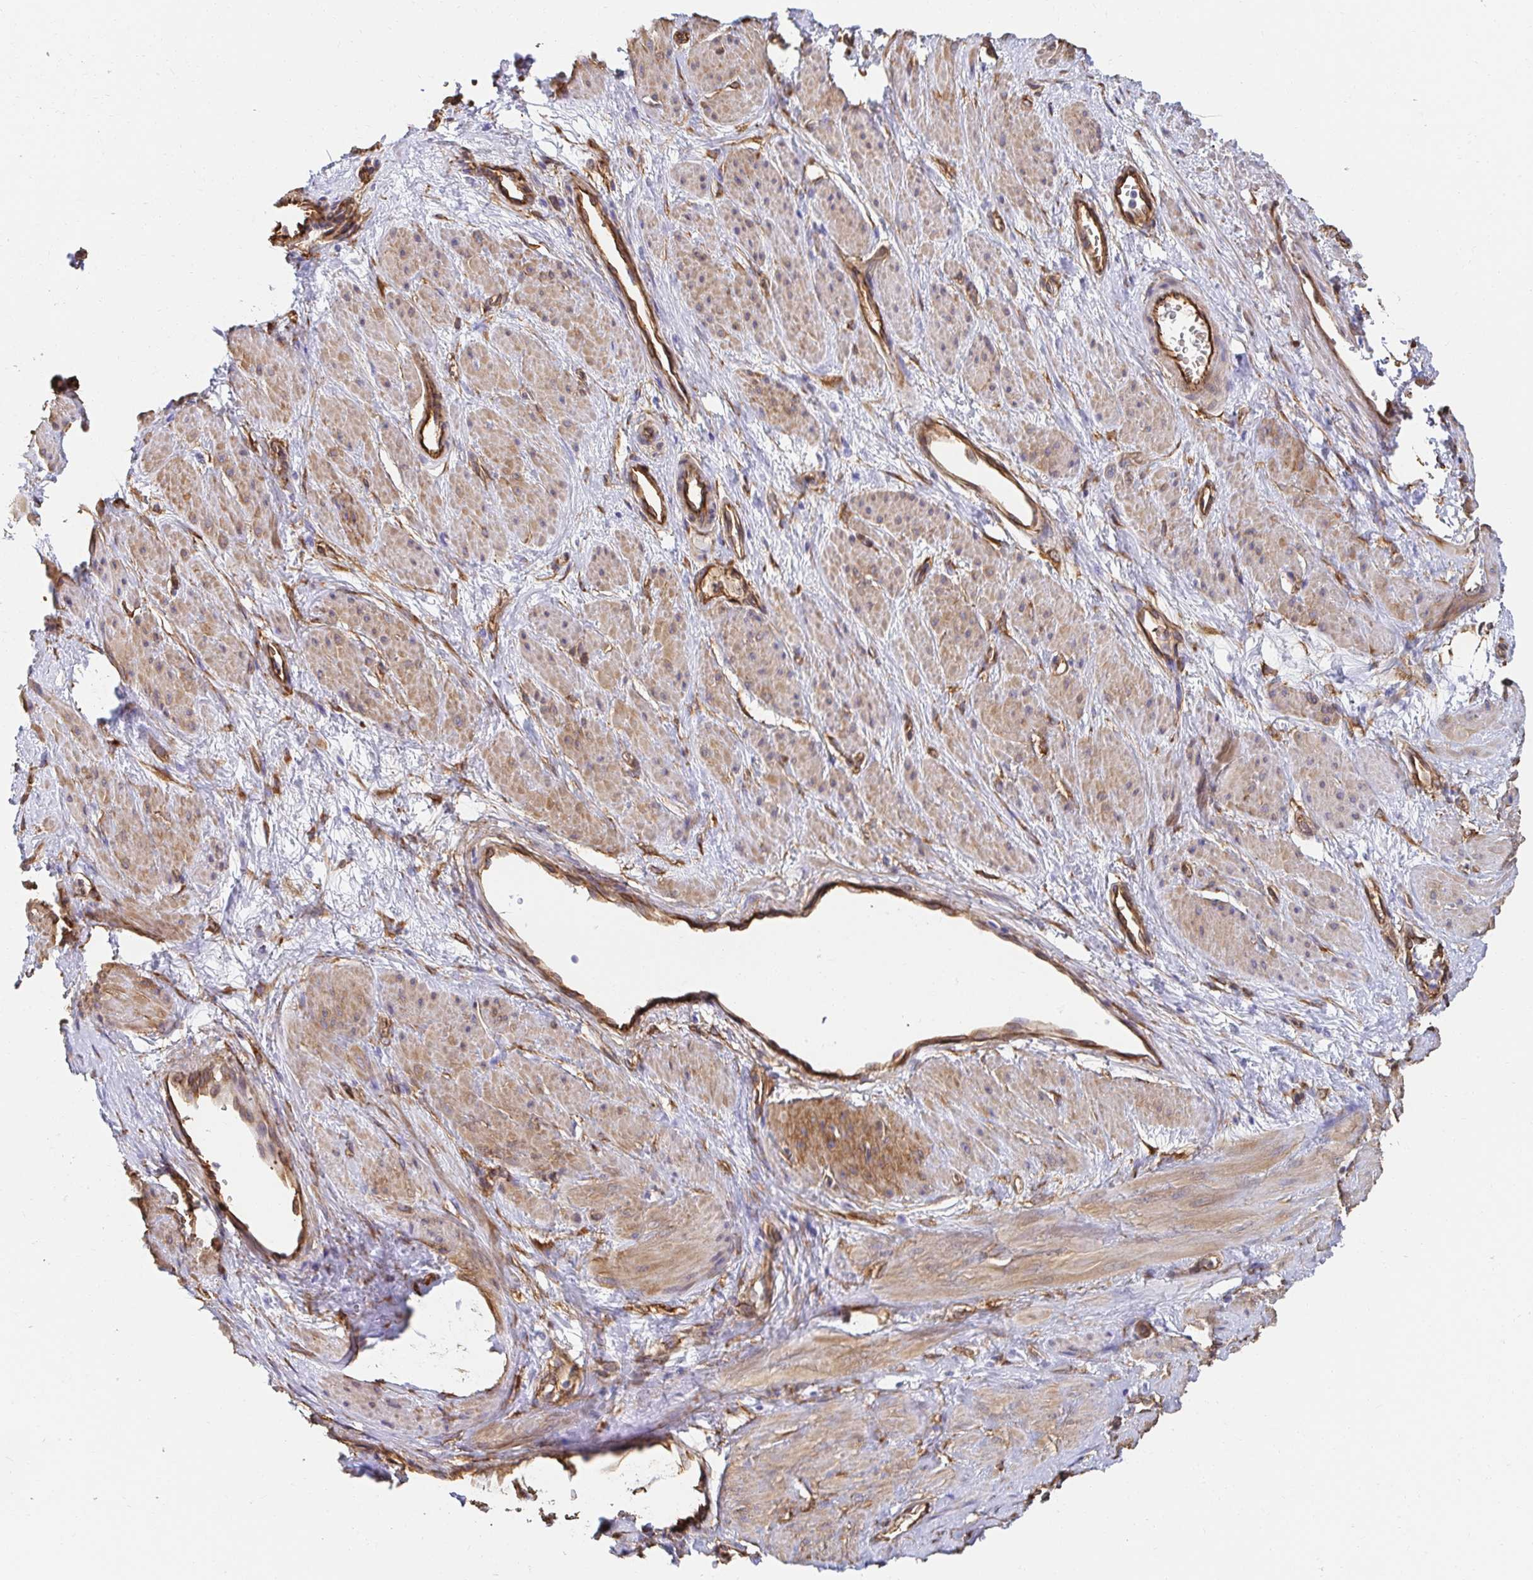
{"staining": {"intensity": "moderate", "quantity": "25%-75%", "location": "cytoplasmic/membranous"}, "tissue": "smooth muscle", "cell_type": "Smooth muscle cells", "image_type": "normal", "snomed": [{"axis": "morphology", "description": "Normal tissue, NOS"}, {"axis": "topography", "description": "Smooth muscle"}, {"axis": "topography", "description": "Uterus"}], "caption": "High-magnification brightfield microscopy of normal smooth muscle stained with DAB (brown) and counterstained with hematoxylin (blue). smooth muscle cells exhibit moderate cytoplasmic/membranous expression is appreciated in approximately25%-75% of cells.", "gene": "CTTN", "patient": {"sex": "female", "age": 39}}